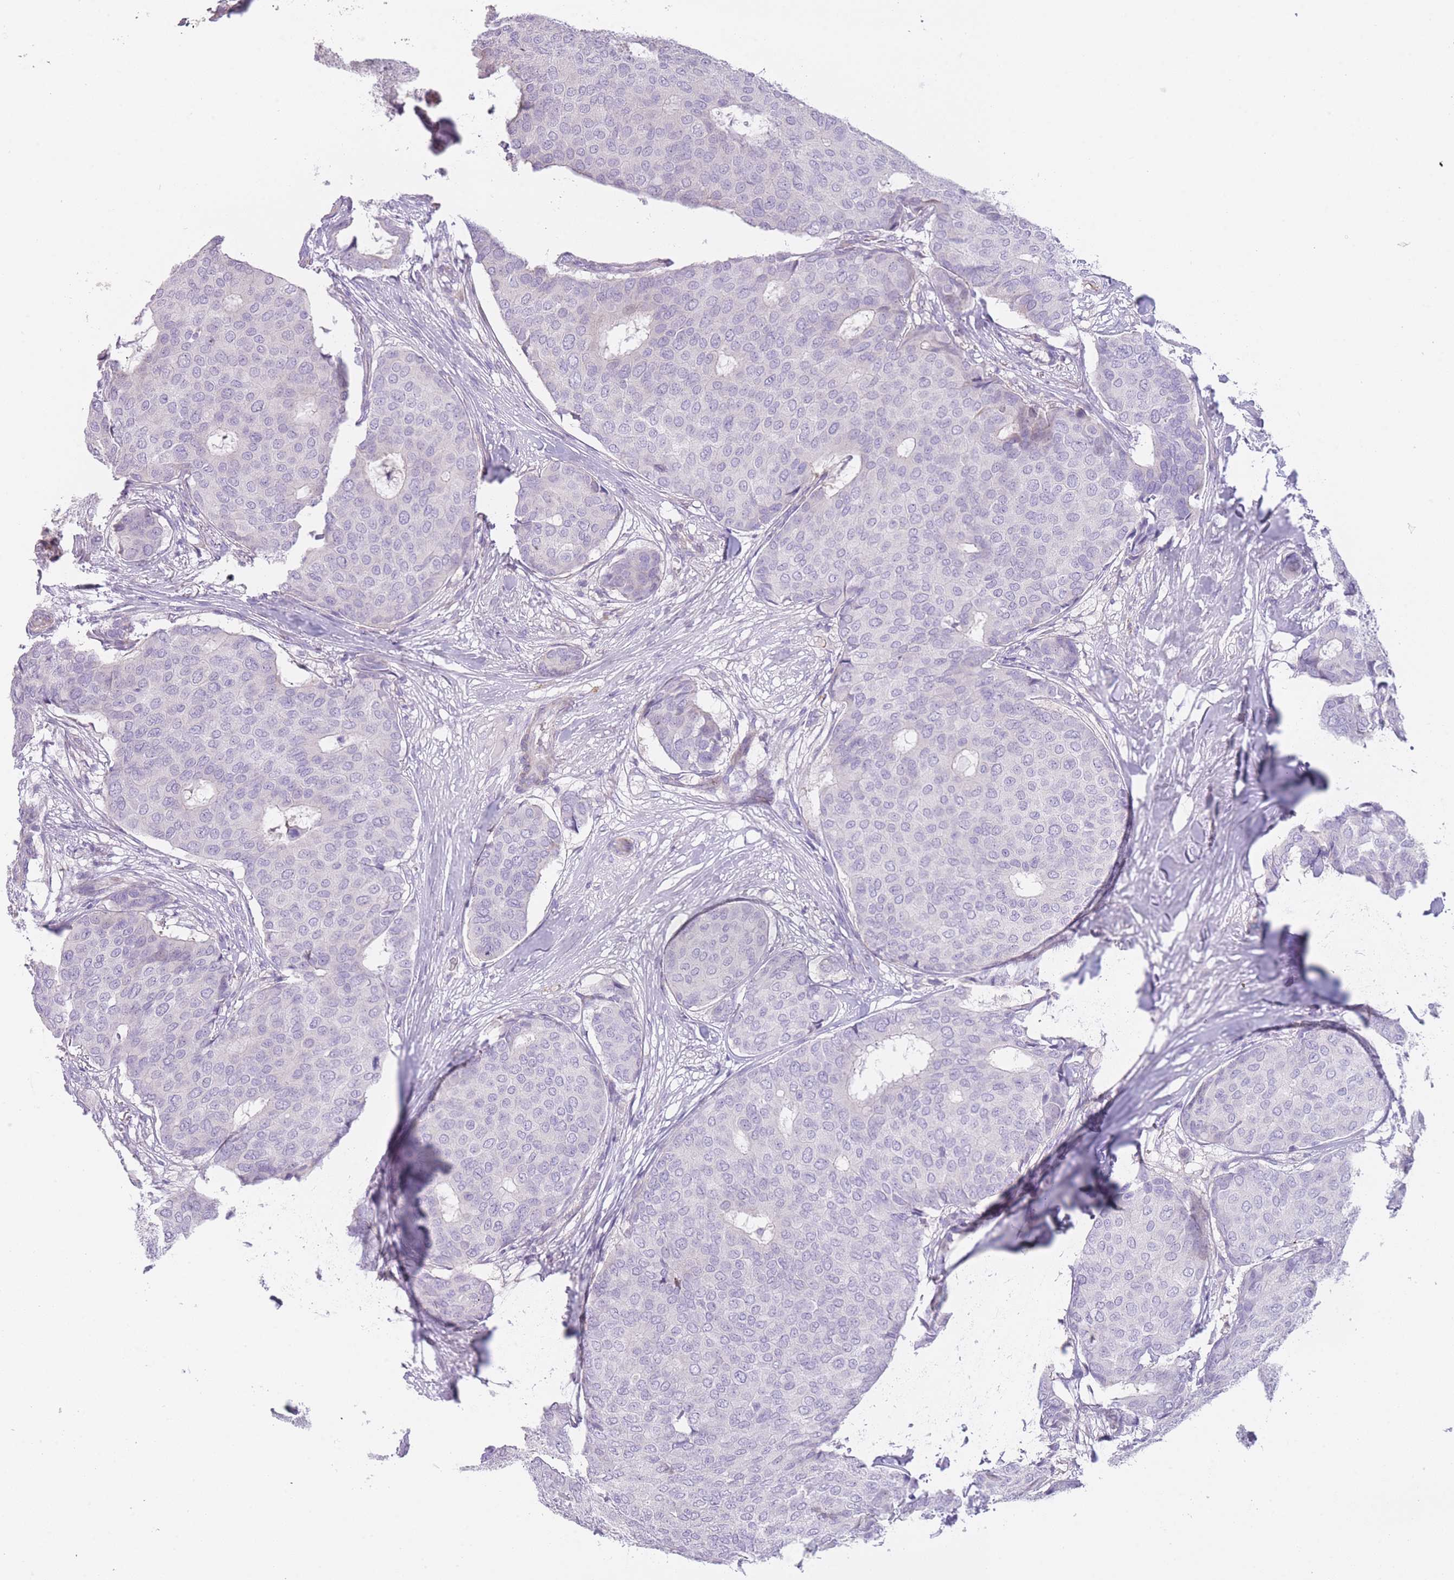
{"staining": {"intensity": "negative", "quantity": "none", "location": "none"}, "tissue": "breast cancer", "cell_type": "Tumor cells", "image_type": "cancer", "snomed": [{"axis": "morphology", "description": "Duct carcinoma"}, {"axis": "topography", "description": "Breast"}], "caption": "Breast cancer was stained to show a protein in brown. There is no significant staining in tumor cells. The staining was performed using DAB (3,3'-diaminobenzidine) to visualize the protein expression in brown, while the nuclei were stained in blue with hematoxylin (Magnification: 20x).", "gene": "IMPG1", "patient": {"sex": "female", "age": 75}}